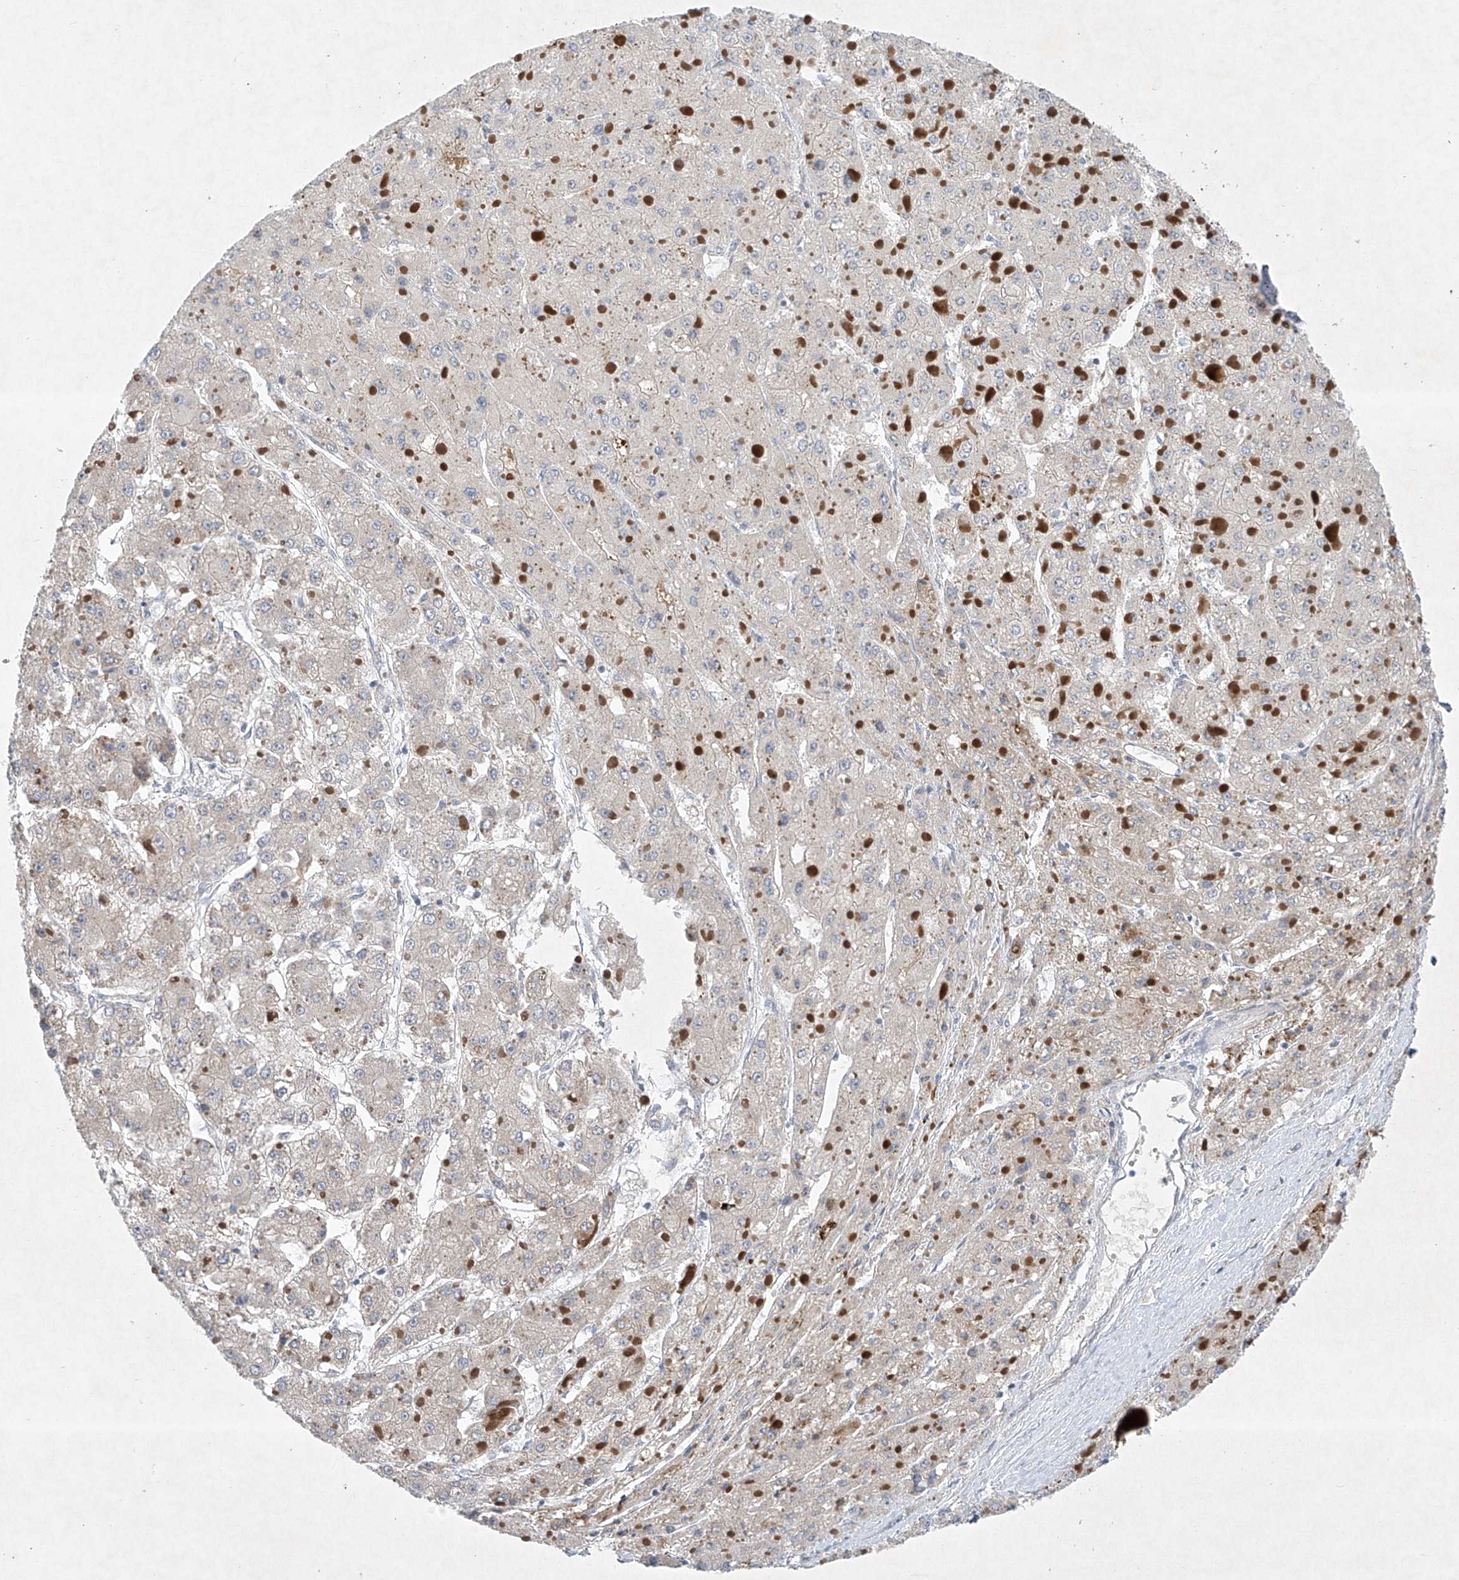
{"staining": {"intensity": "negative", "quantity": "none", "location": "none"}, "tissue": "liver cancer", "cell_type": "Tumor cells", "image_type": "cancer", "snomed": [{"axis": "morphology", "description": "Carcinoma, Hepatocellular, NOS"}, {"axis": "topography", "description": "Liver"}], "caption": "Immunohistochemistry histopathology image of liver cancer stained for a protein (brown), which reveals no staining in tumor cells.", "gene": "TJAP1", "patient": {"sex": "female", "age": 73}}